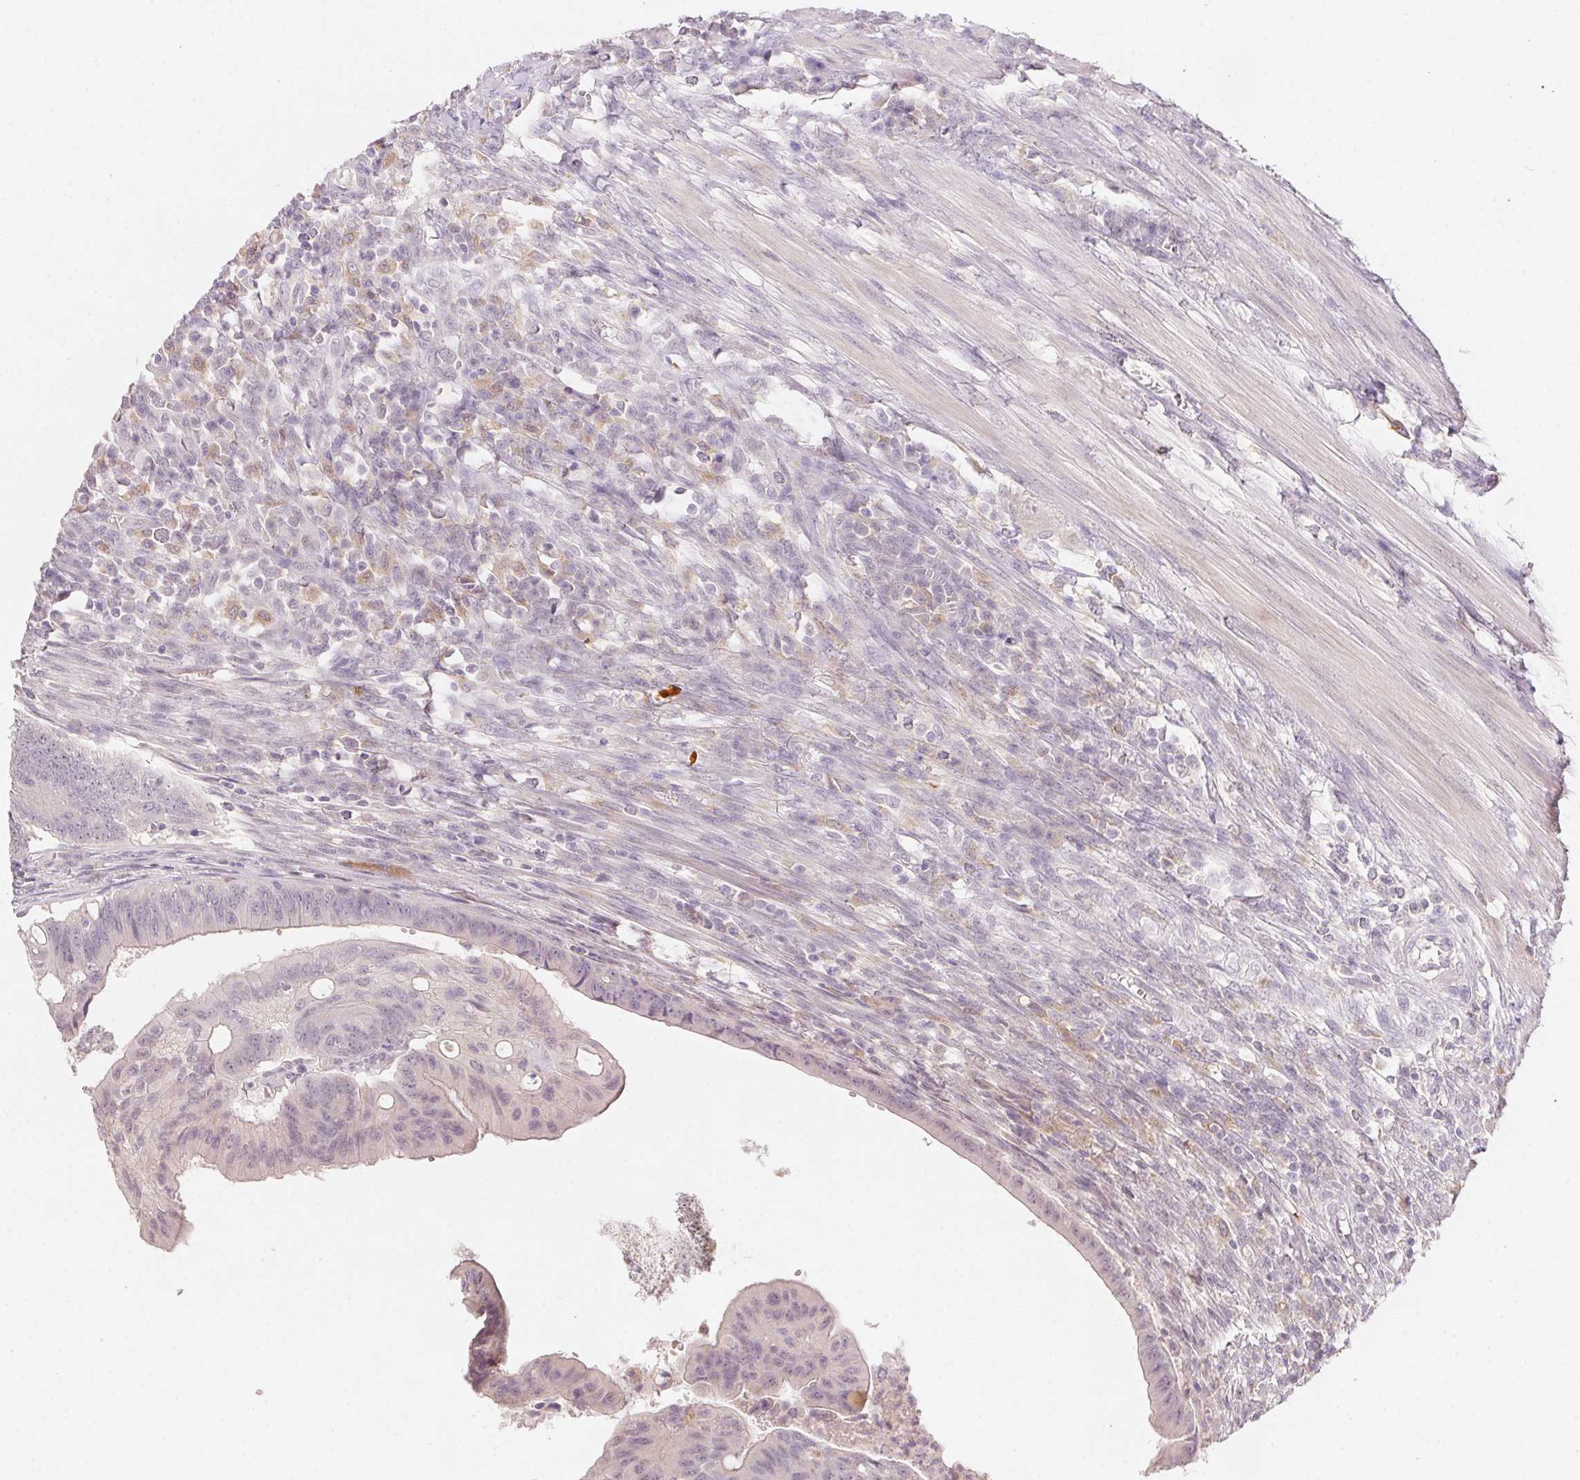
{"staining": {"intensity": "weak", "quantity": "<25%", "location": "cytoplasmic/membranous"}, "tissue": "colorectal cancer", "cell_type": "Tumor cells", "image_type": "cancer", "snomed": [{"axis": "morphology", "description": "Adenocarcinoma, NOS"}, {"axis": "topography", "description": "Colon"}], "caption": "Immunohistochemical staining of colorectal cancer exhibits no significant positivity in tumor cells. Brightfield microscopy of IHC stained with DAB (brown) and hematoxylin (blue), captured at high magnification.", "gene": "SLC6A18", "patient": {"sex": "male", "age": 65}}